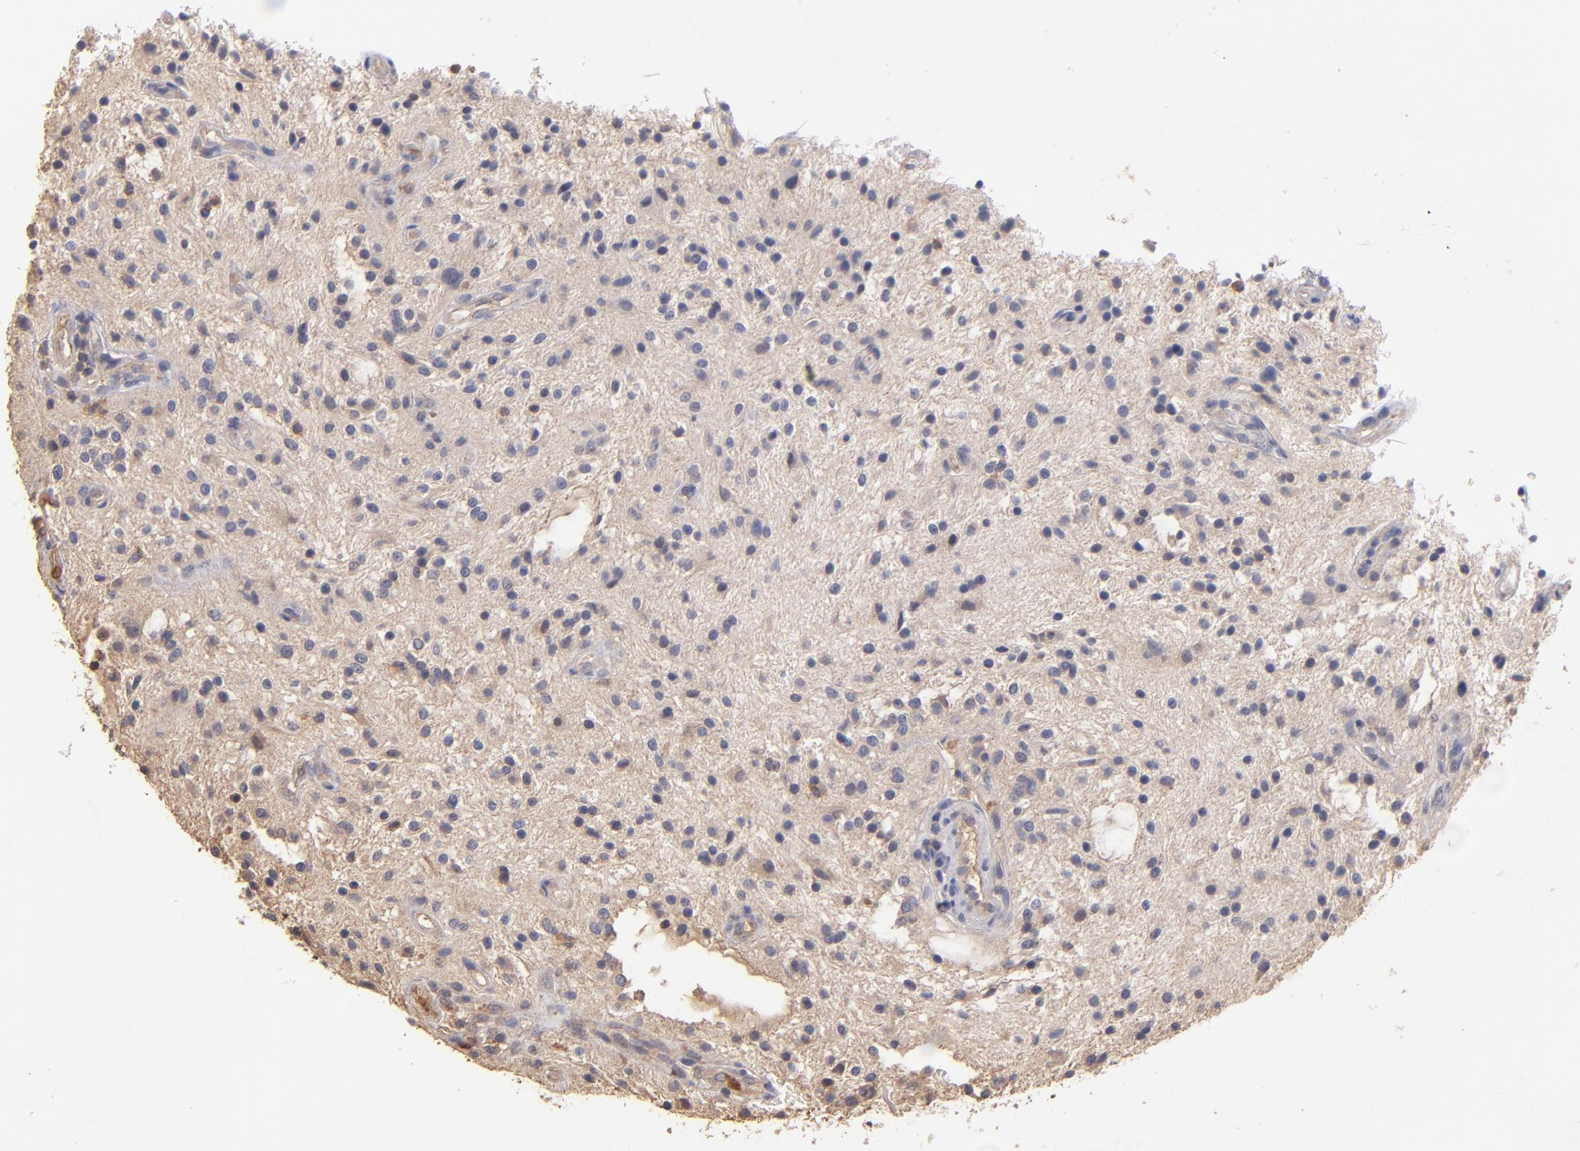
{"staining": {"intensity": "negative", "quantity": "none", "location": "none"}, "tissue": "glioma", "cell_type": "Tumor cells", "image_type": "cancer", "snomed": [{"axis": "morphology", "description": "Glioma, malignant, NOS"}, {"axis": "topography", "description": "Cerebellum"}], "caption": "Immunohistochemistry of glioma (malignant) exhibits no positivity in tumor cells.", "gene": "RO60", "patient": {"sex": "female", "age": 10}}